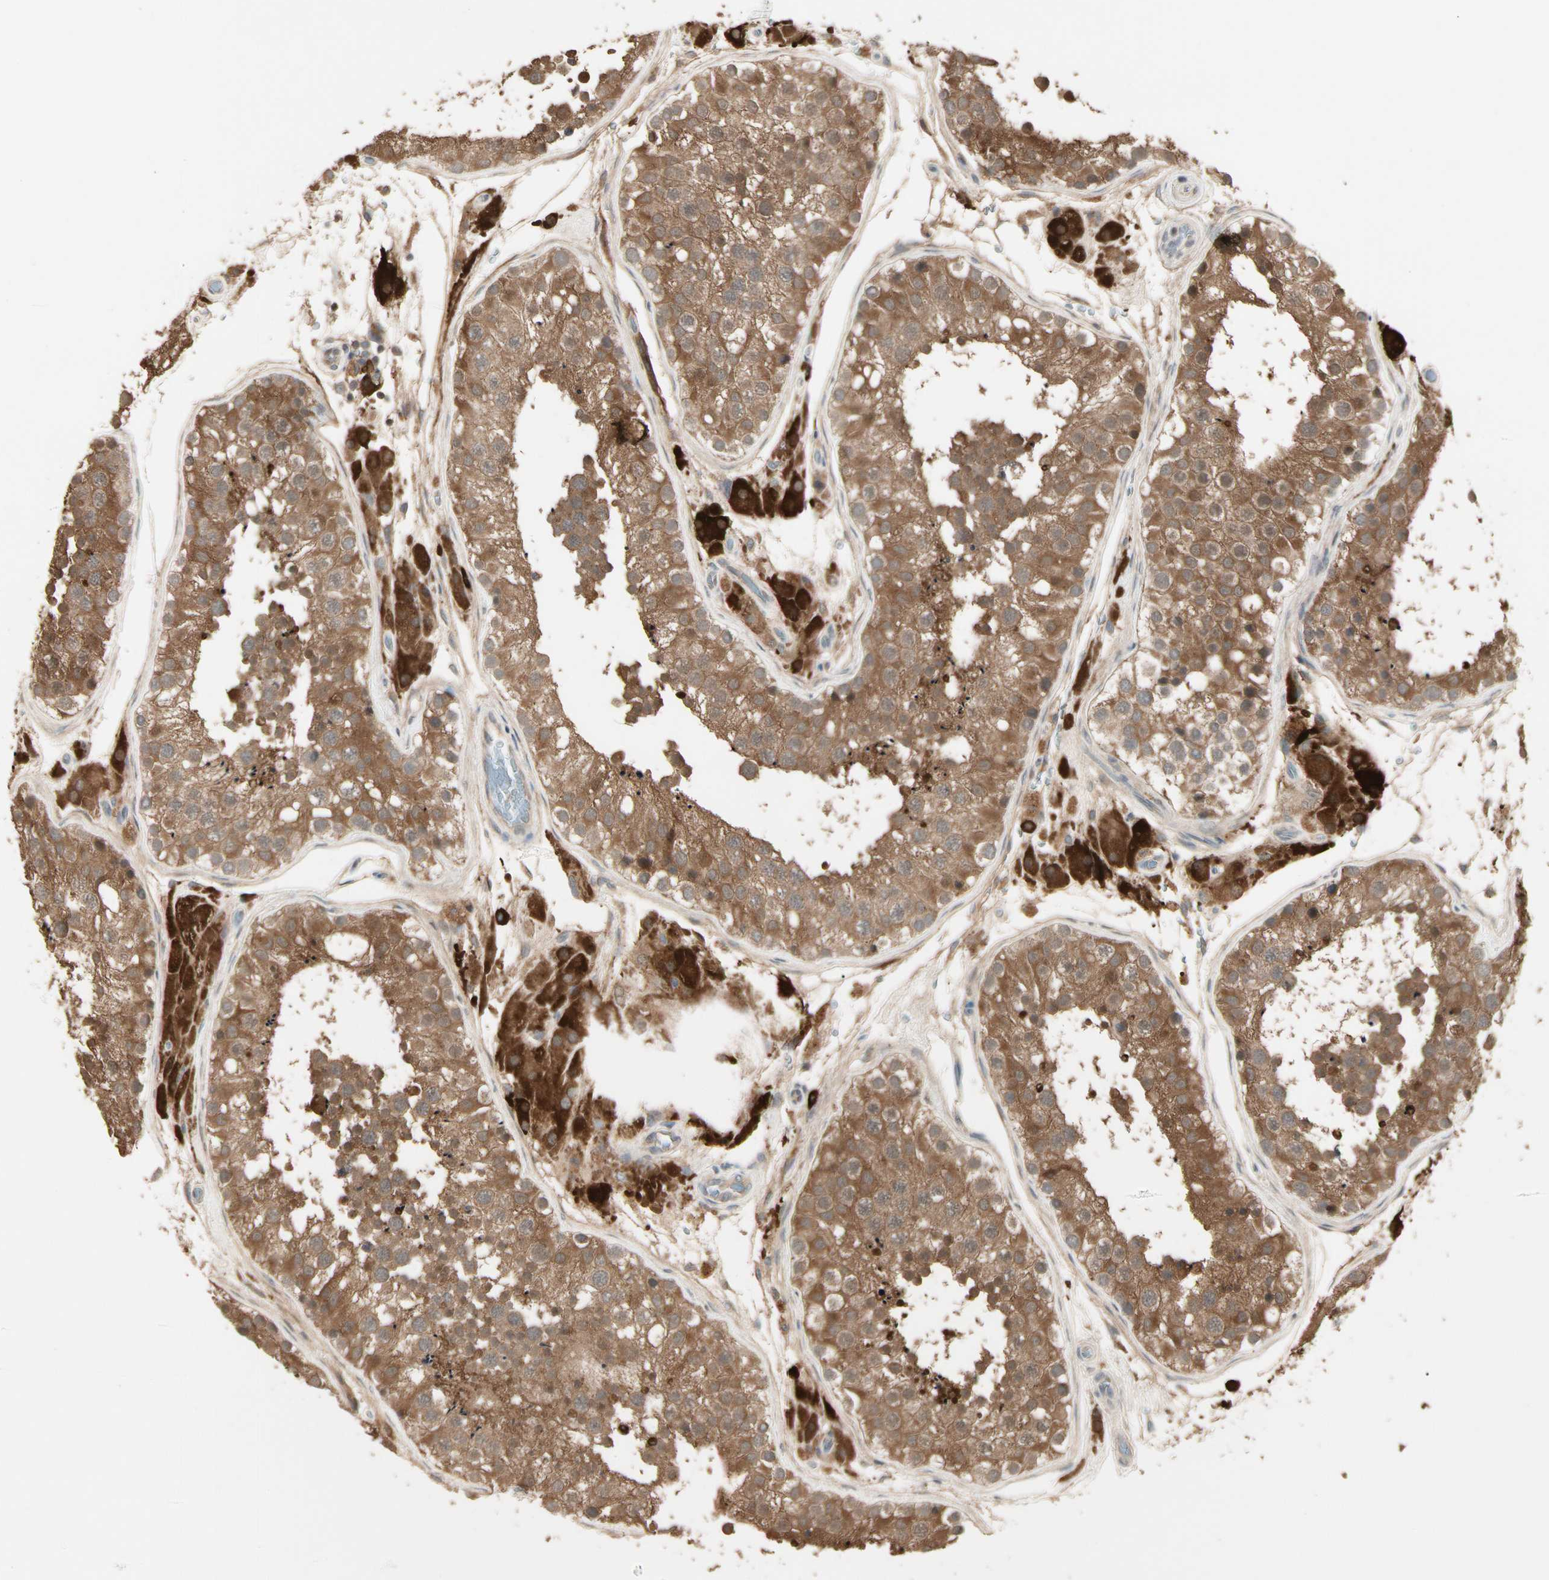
{"staining": {"intensity": "moderate", "quantity": ">75%", "location": "cytoplasmic/membranous"}, "tissue": "testis", "cell_type": "Cells in seminiferous ducts", "image_type": "normal", "snomed": [{"axis": "morphology", "description": "Normal tissue, NOS"}, {"axis": "topography", "description": "Testis"}, {"axis": "topography", "description": "Epididymis"}], "caption": "Cells in seminiferous ducts reveal moderate cytoplasmic/membranous expression in approximately >75% of cells in benign testis.", "gene": "ATG4C", "patient": {"sex": "male", "age": 26}}